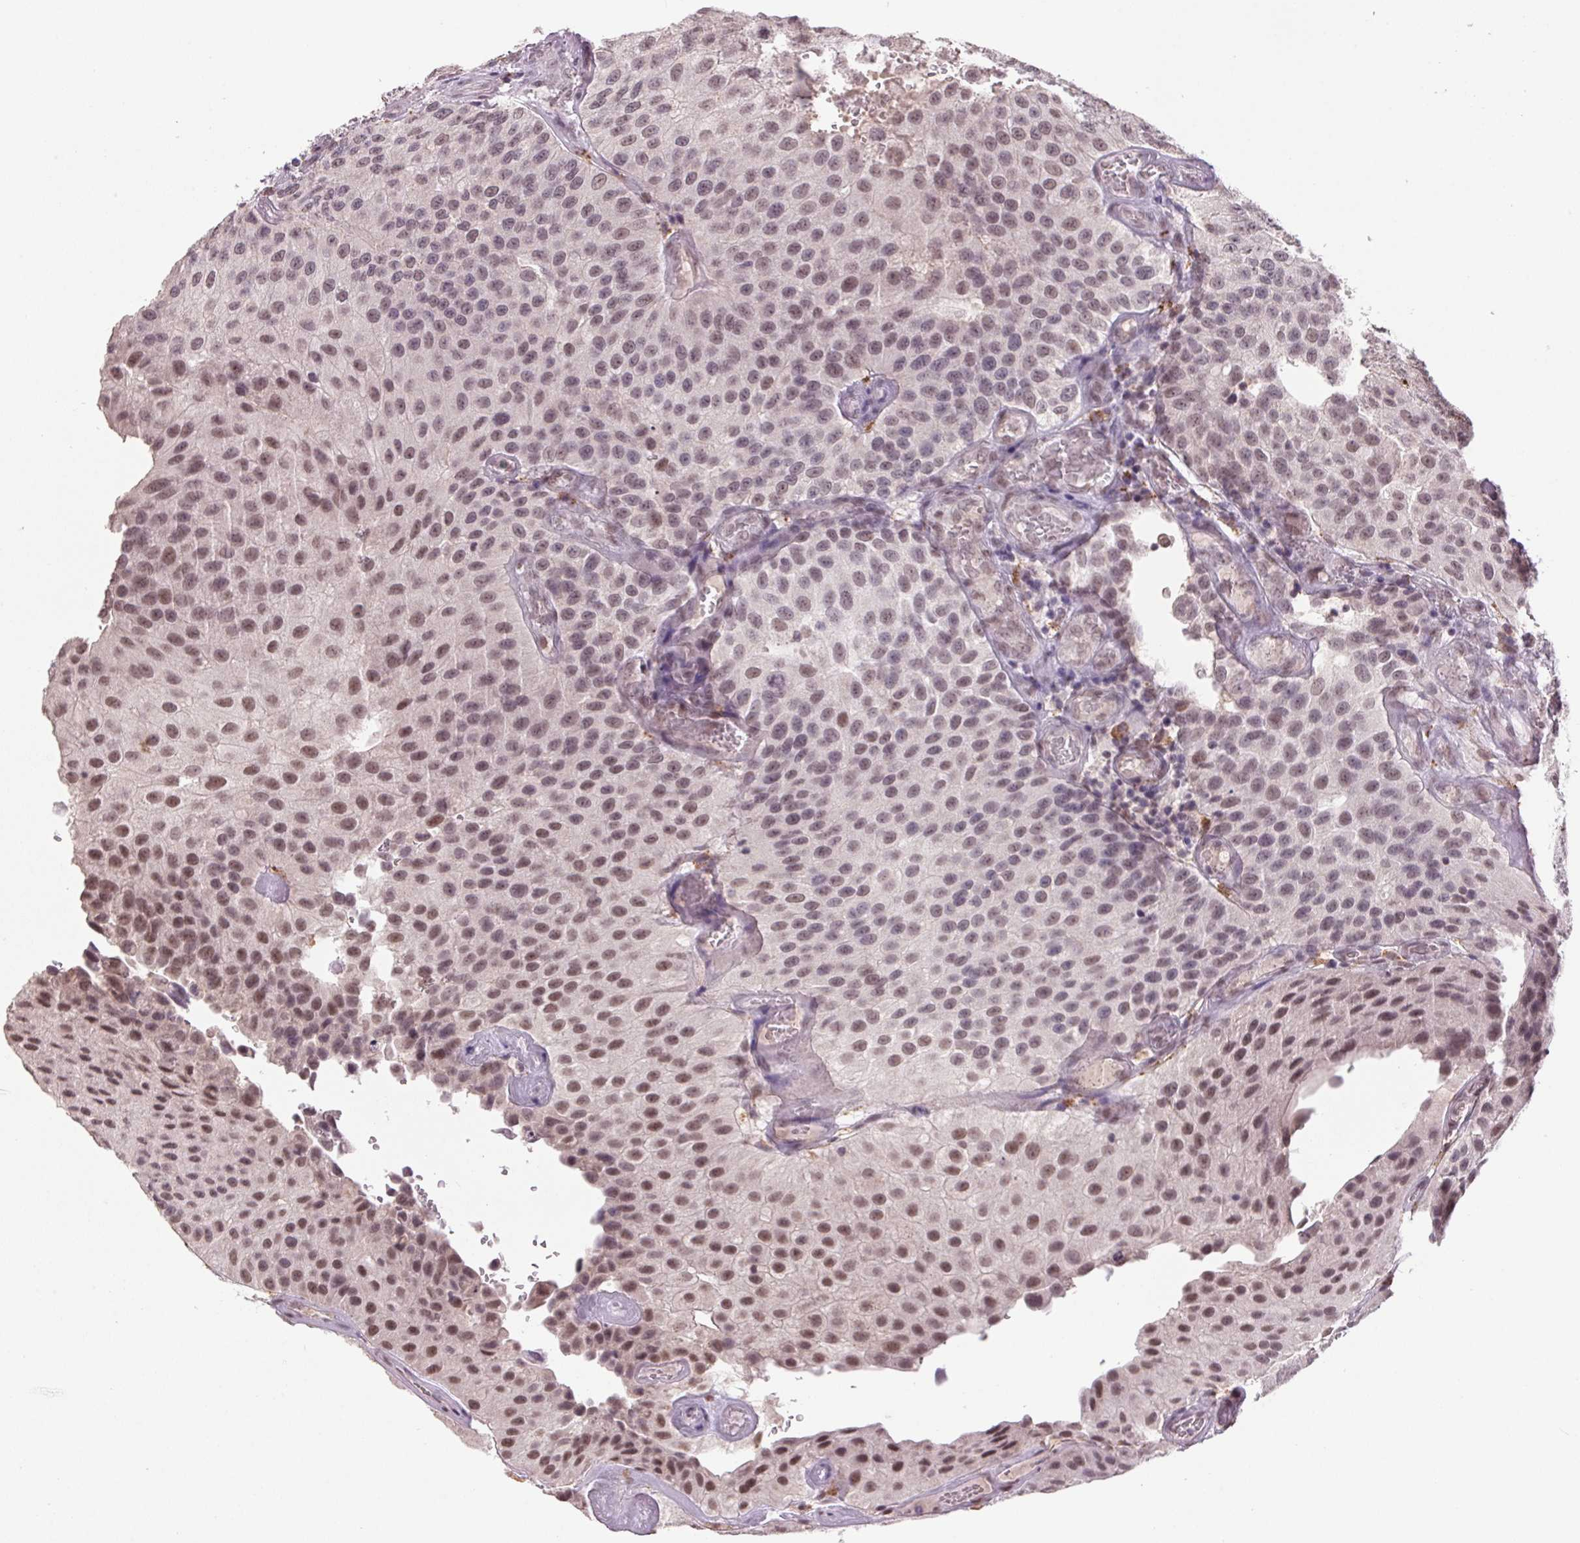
{"staining": {"intensity": "moderate", "quantity": ">75%", "location": "nuclear"}, "tissue": "urothelial cancer", "cell_type": "Tumor cells", "image_type": "cancer", "snomed": [{"axis": "morphology", "description": "Urothelial carcinoma, NOS"}, {"axis": "topography", "description": "Urinary bladder"}], "caption": "The micrograph exhibits immunohistochemical staining of urothelial cancer. There is moderate nuclear expression is identified in about >75% of tumor cells.", "gene": "ZBTB4", "patient": {"sex": "male", "age": 87}}